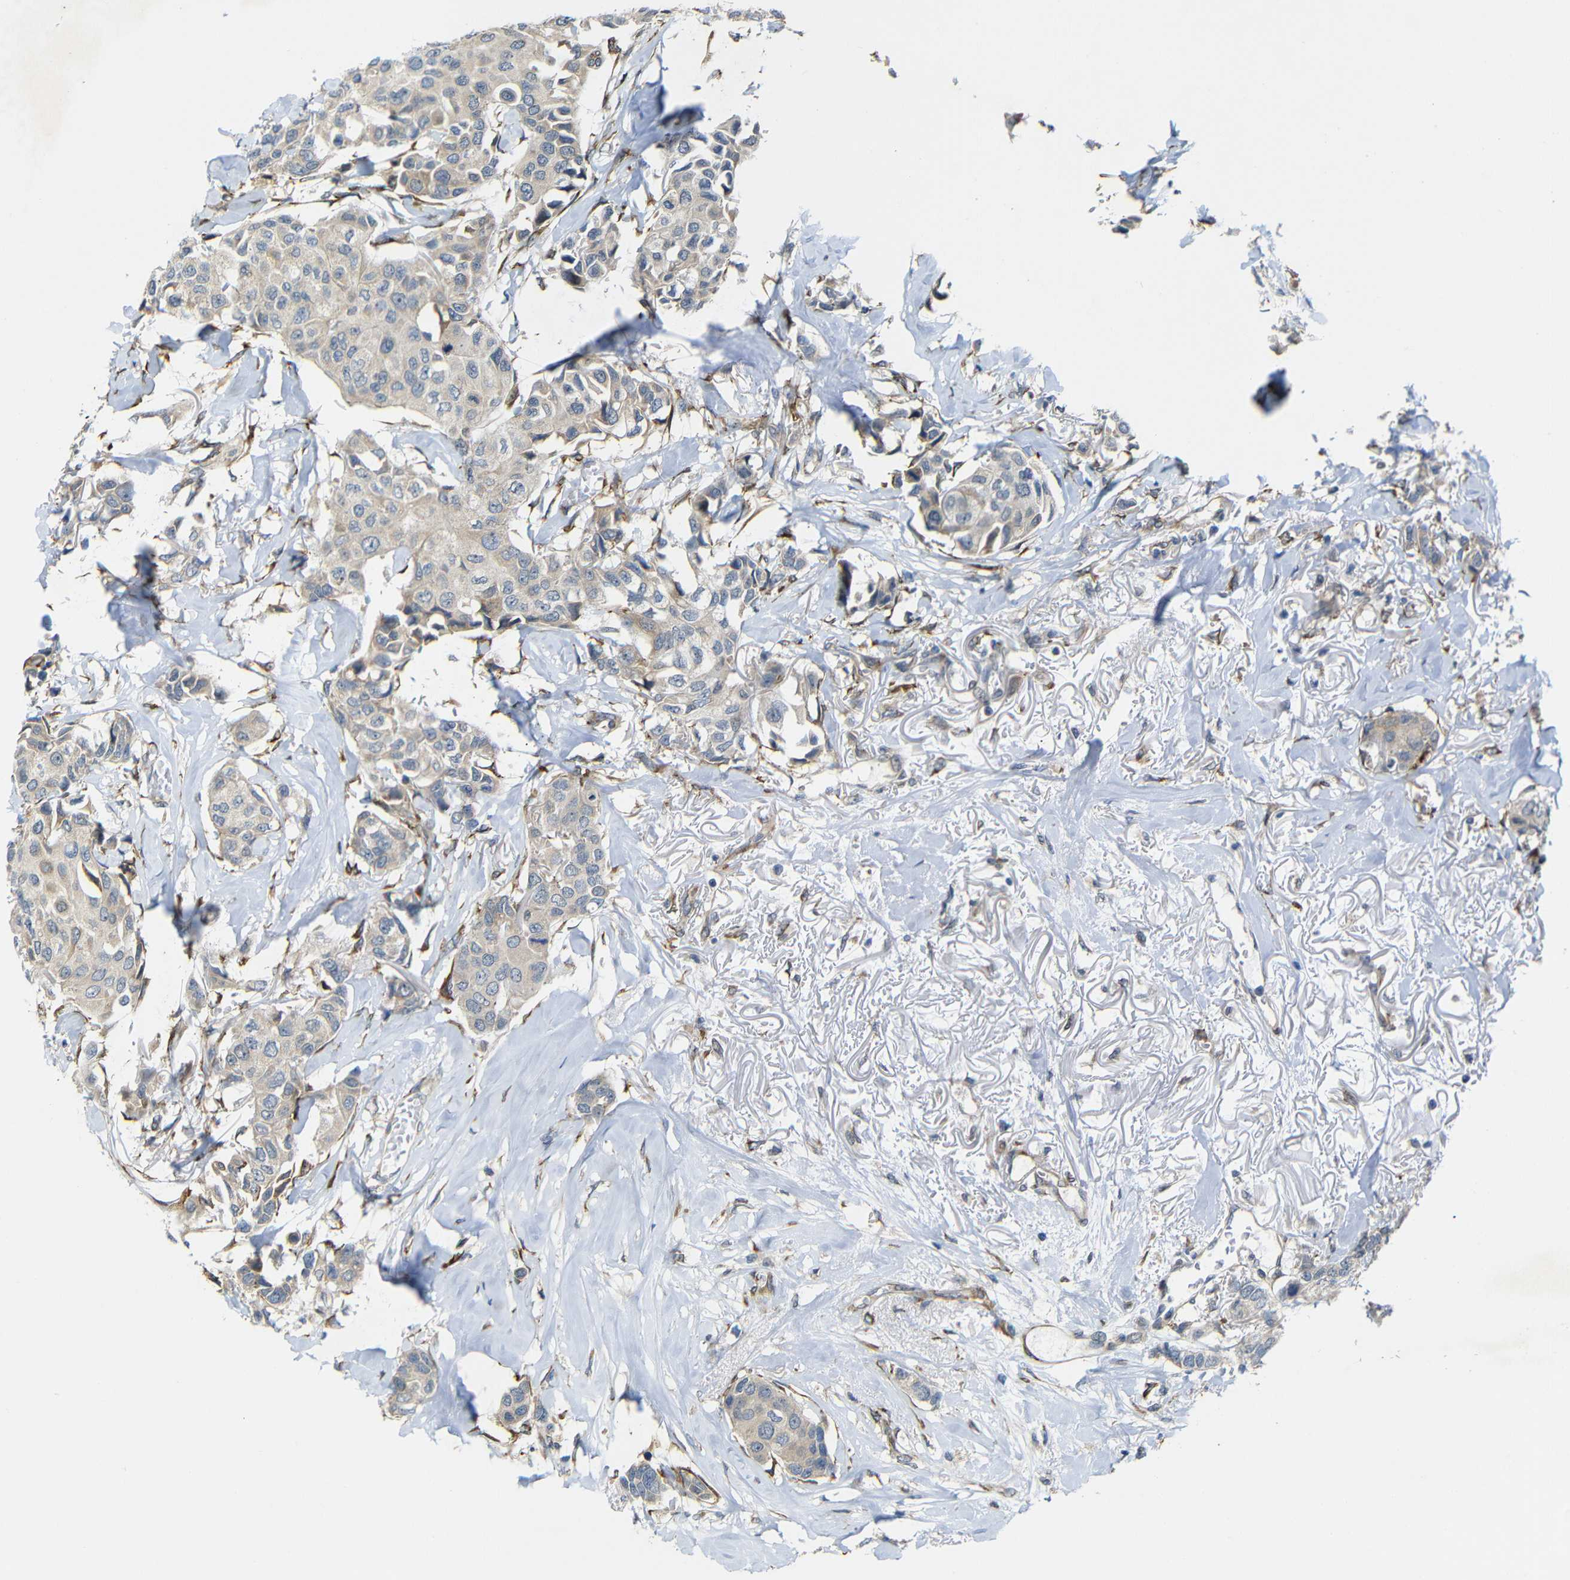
{"staining": {"intensity": "weak", "quantity": ">75%", "location": "cytoplasmic/membranous"}, "tissue": "breast cancer", "cell_type": "Tumor cells", "image_type": "cancer", "snomed": [{"axis": "morphology", "description": "Duct carcinoma"}, {"axis": "topography", "description": "Breast"}], "caption": "Protein staining exhibits weak cytoplasmic/membranous staining in about >75% of tumor cells in breast cancer. (brown staining indicates protein expression, while blue staining denotes nuclei).", "gene": "P3H2", "patient": {"sex": "female", "age": 80}}